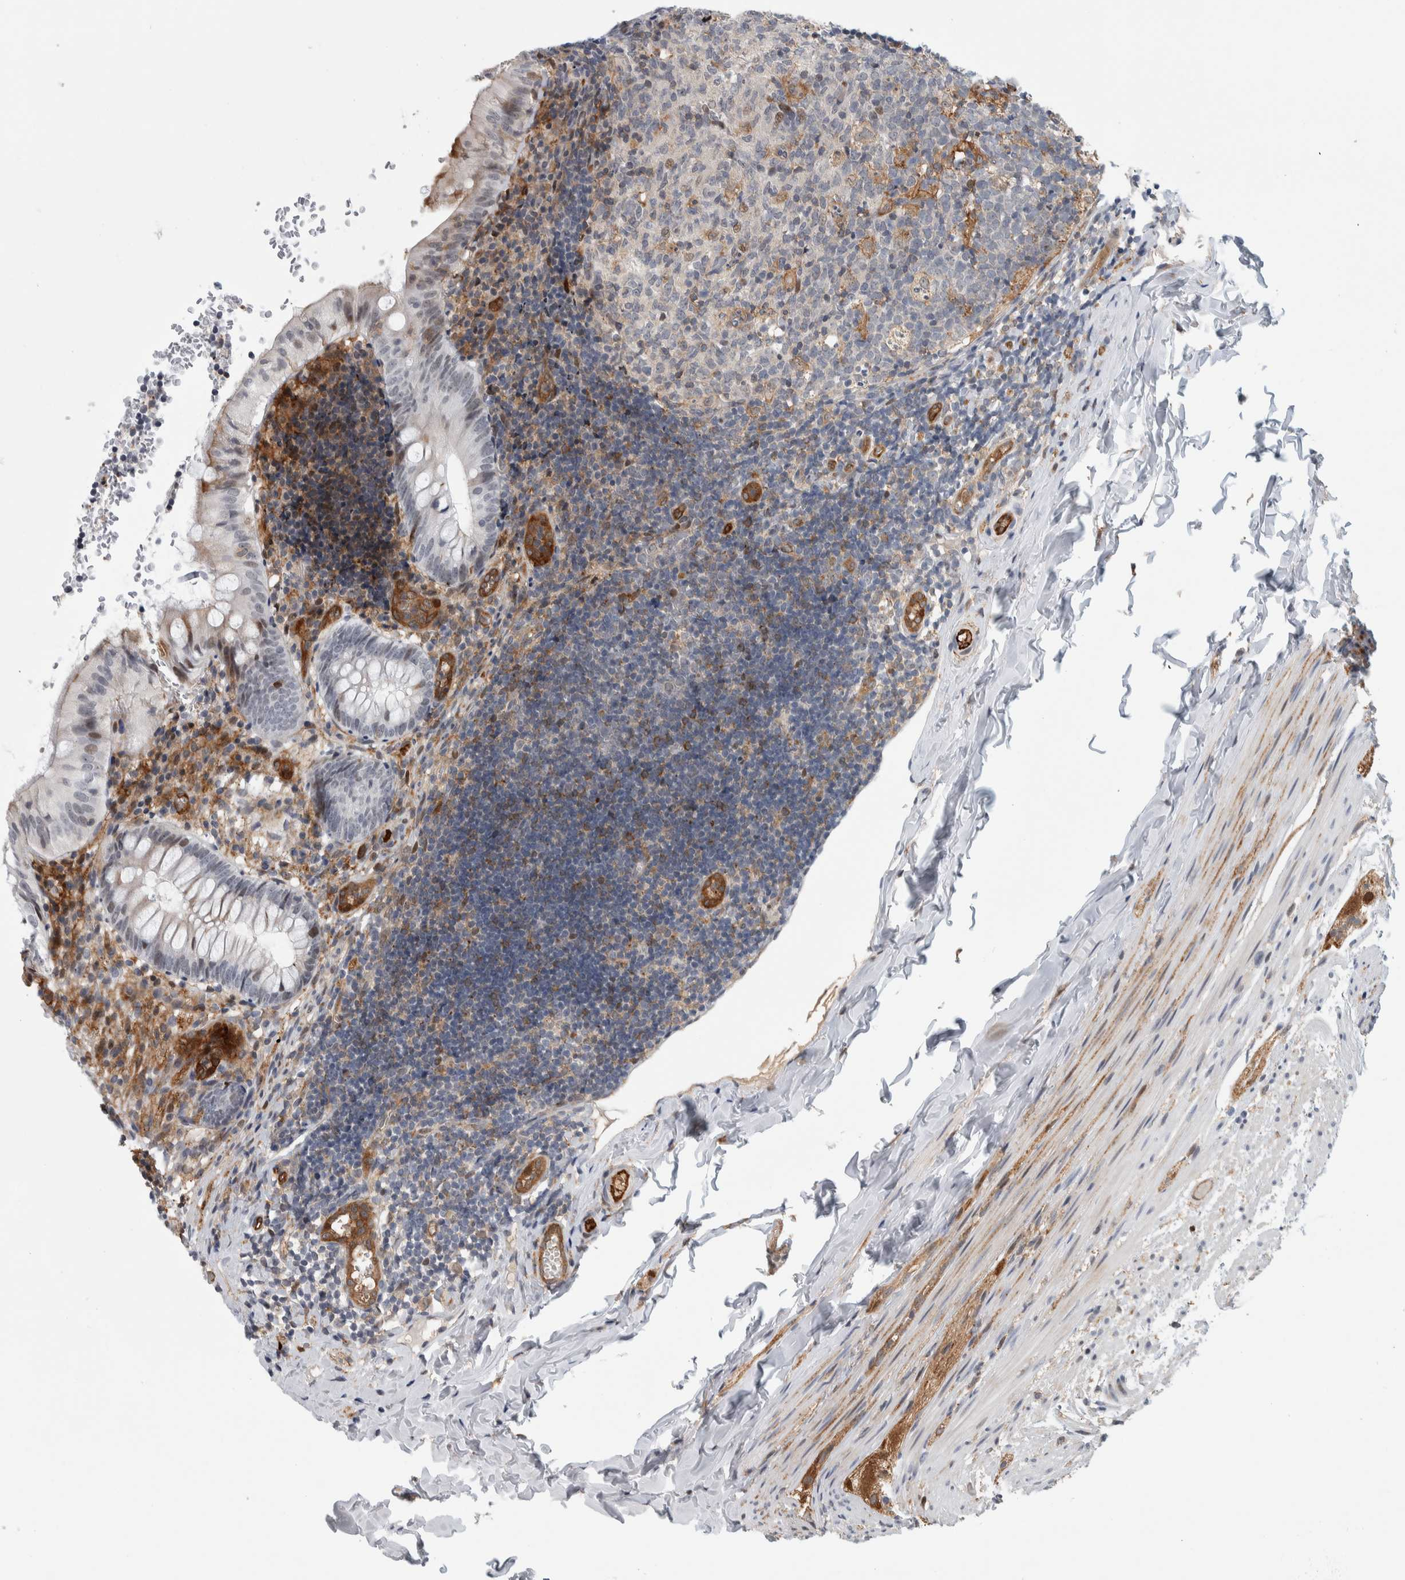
{"staining": {"intensity": "moderate", "quantity": "<25%", "location": "nuclear"}, "tissue": "appendix", "cell_type": "Glandular cells", "image_type": "normal", "snomed": [{"axis": "morphology", "description": "Normal tissue, NOS"}, {"axis": "topography", "description": "Appendix"}], "caption": "A brown stain labels moderate nuclear staining of a protein in glandular cells of unremarkable human appendix. (DAB = brown stain, brightfield microscopy at high magnification).", "gene": "MSL1", "patient": {"sex": "male", "age": 8}}